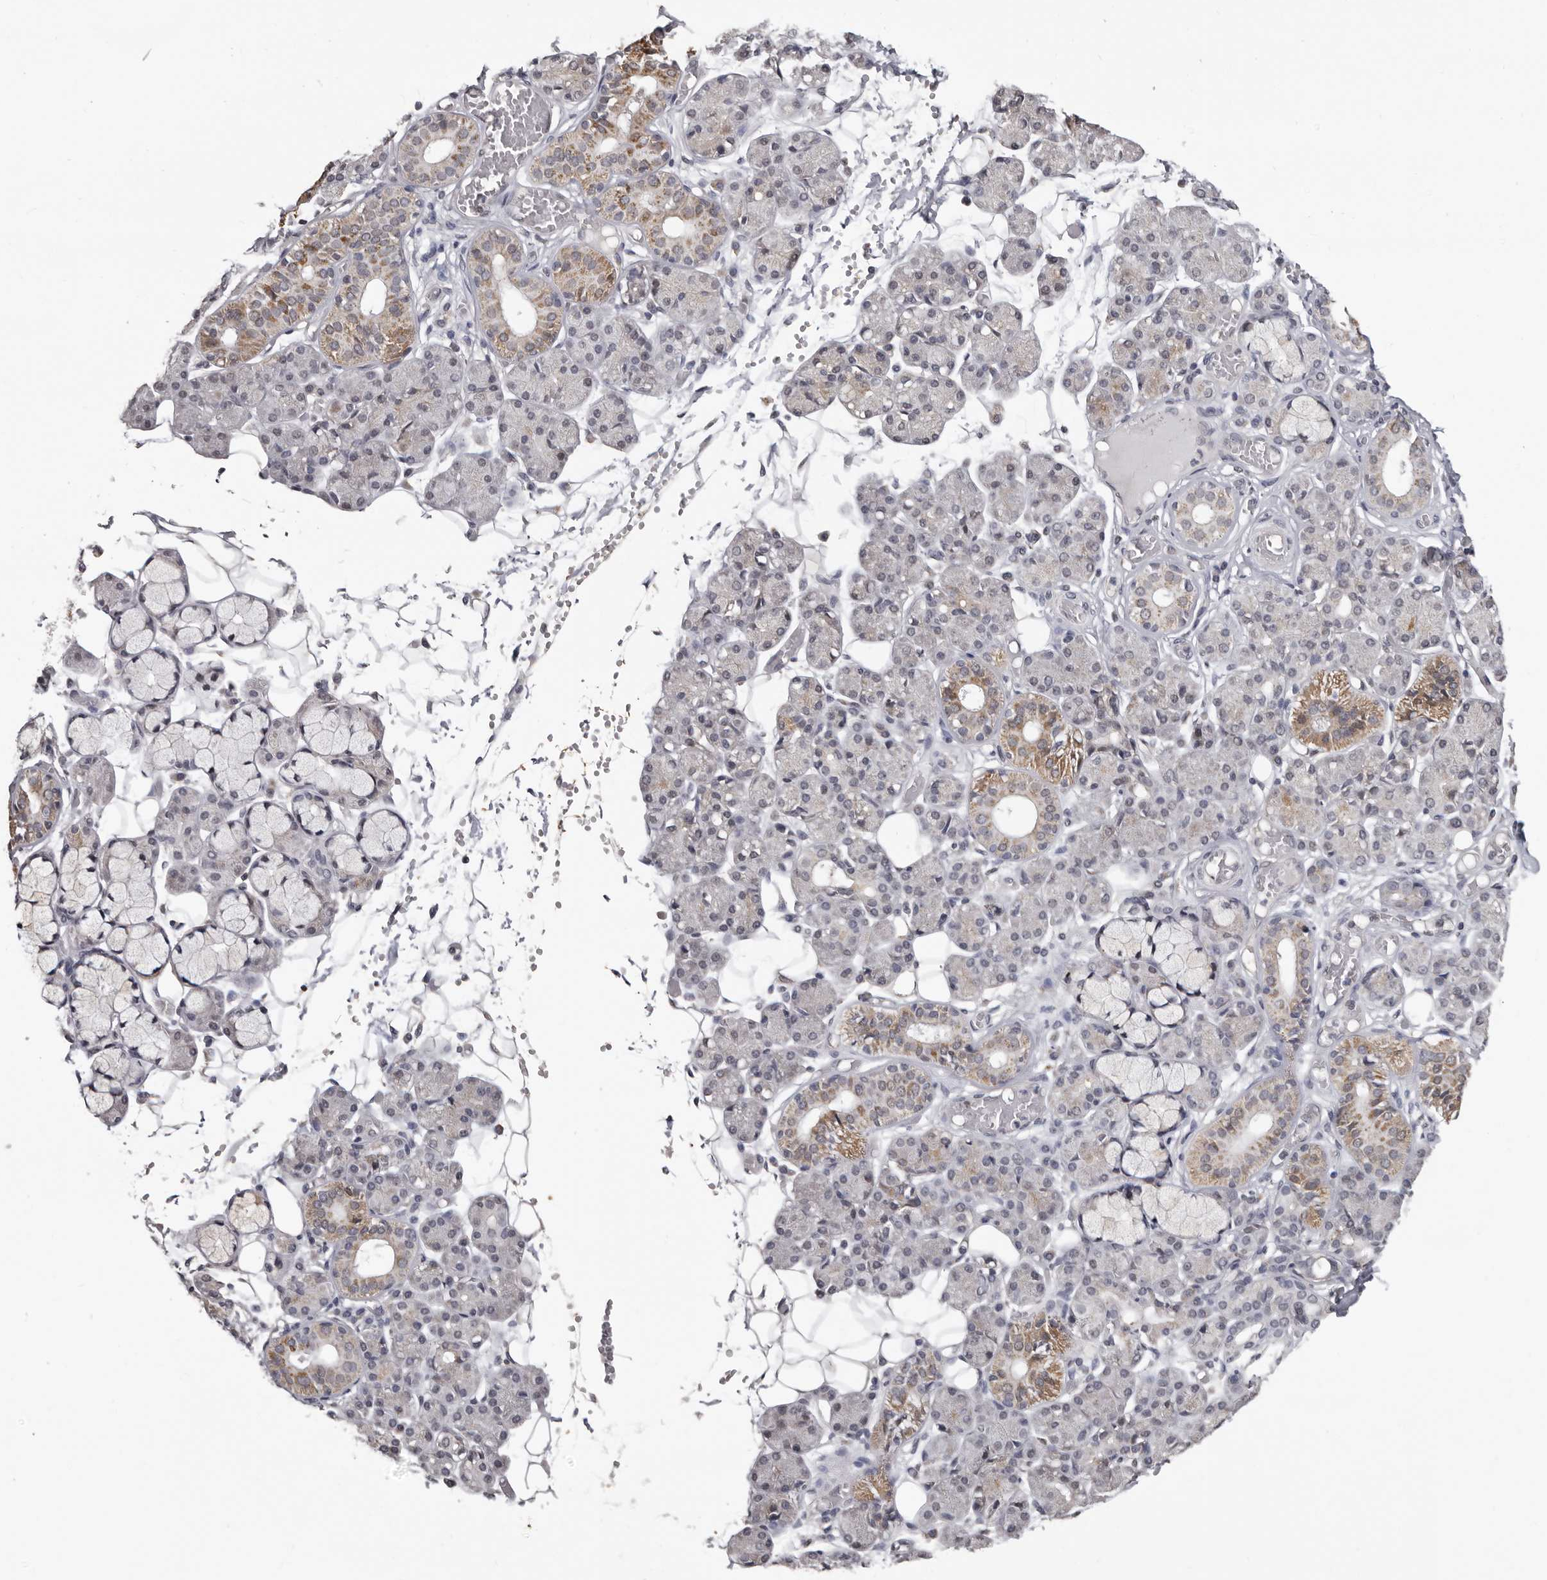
{"staining": {"intensity": "moderate", "quantity": "<25%", "location": "cytoplasmic/membranous"}, "tissue": "salivary gland", "cell_type": "Glandular cells", "image_type": "normal", "snomed": [{"axis": "morphology", "description": "Normal tissue, NOS"}, {"axis": "topography", "description": "Salivary gland"}], "caption": "Salivary gland stained with DAB IHC shows low levels of moderate cytoplasmic/membranous positivity in approximately <25% of glandular cells.", "gene": "MOGAT2", "patient": {"sex": "male", "age": 63}}